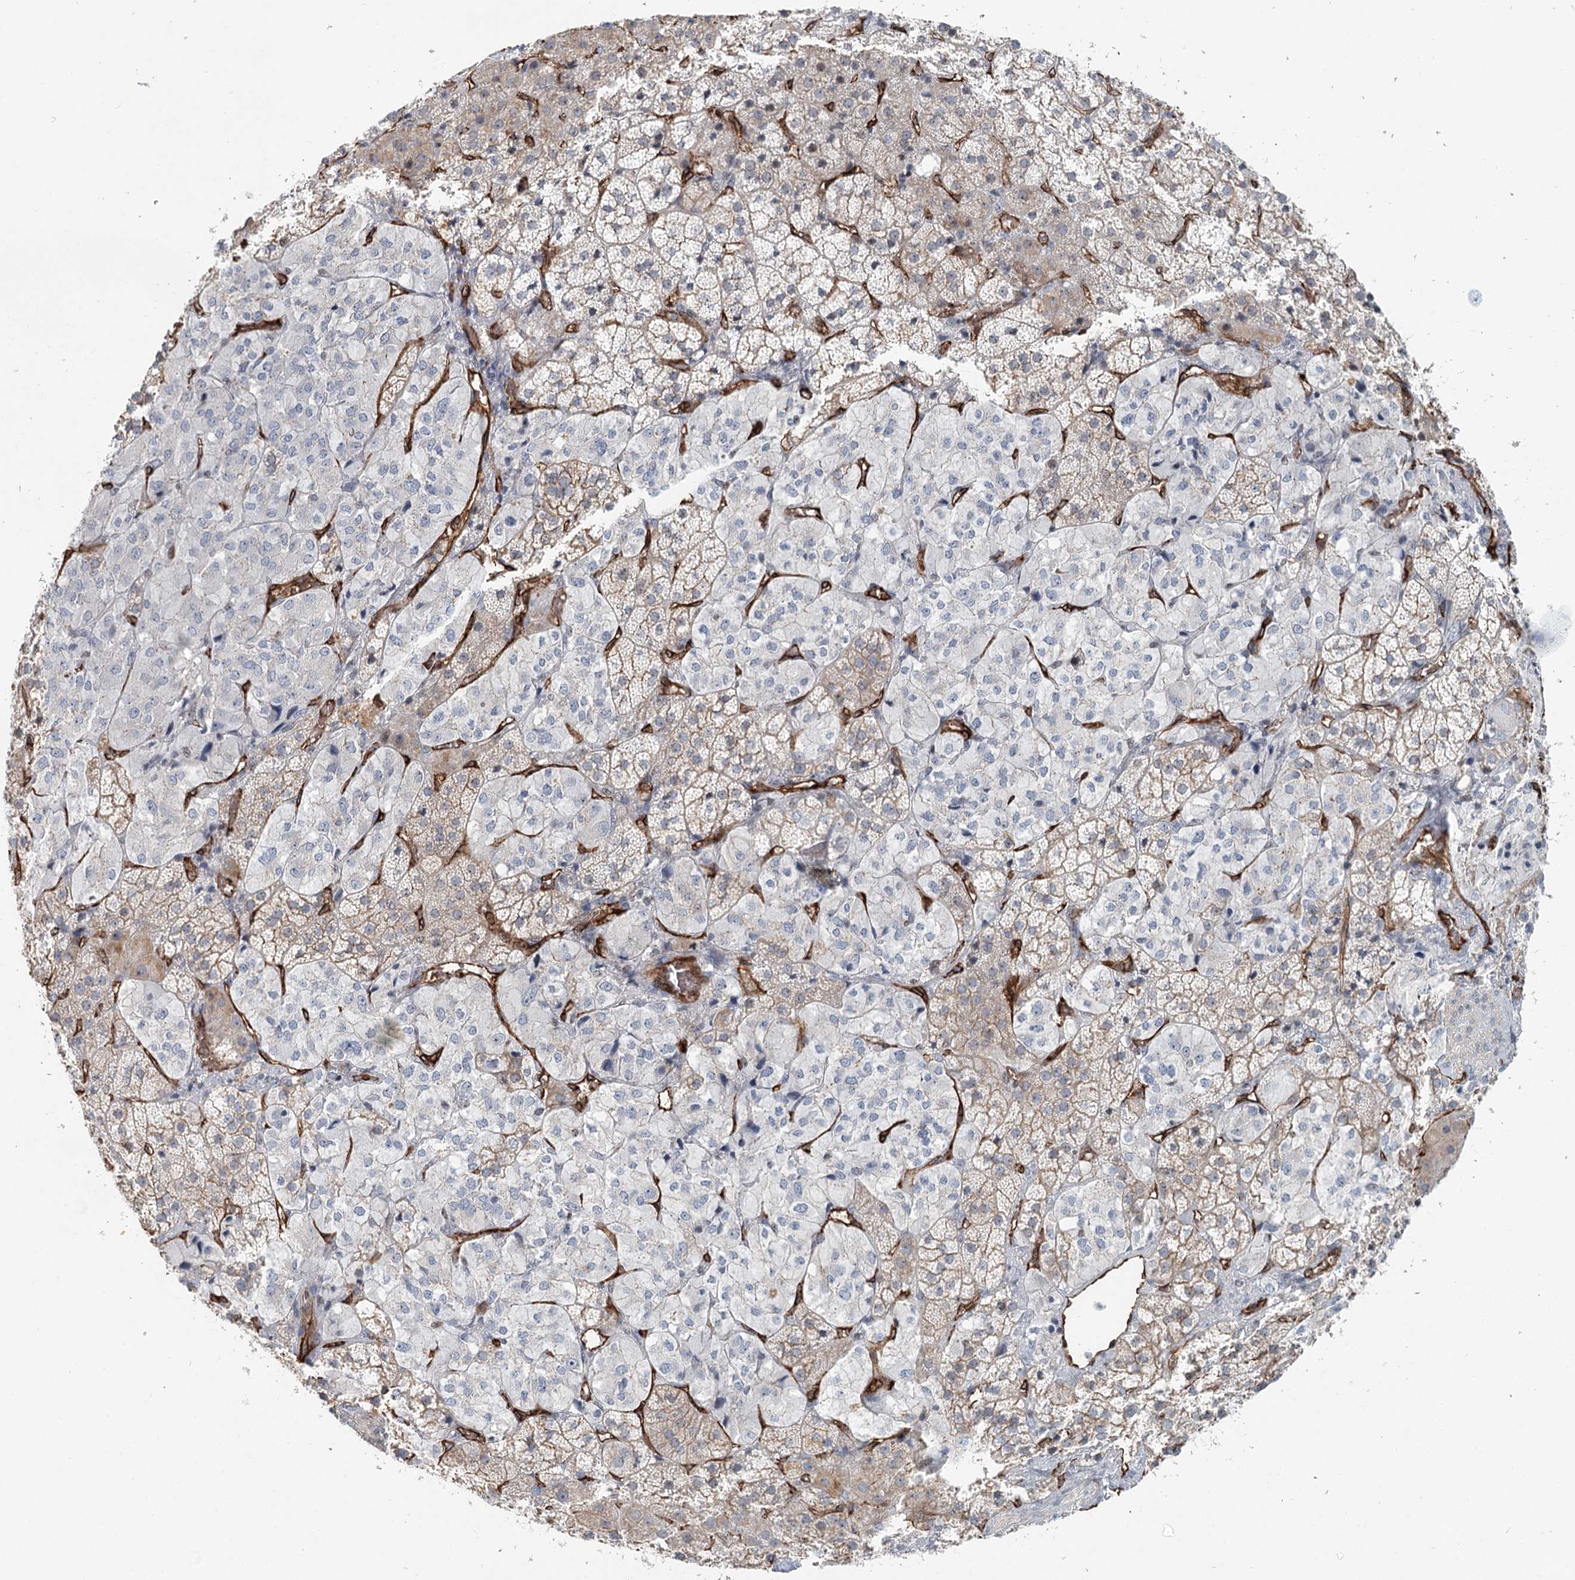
{"staining": {"intensity": "weak", "quantity": "25%-75%", "location": "cytoplasmic/membranous"}, "tissue": "adrenal gland", "cell_type": "Glandular cells", "image_type": "normal", "snomed": [{"axis": "morphology", "description": "Normal tissue, NOS"}, {"axis": "topography", "description": "Adrenal gland"}], "caption": "Adrenal gland stained for a protein demonstrates weak cytoplasmic/membranous positivity in glandular cells. The protein is stained brown, and the nuclei are stained in blue (DAB IHC with brightfield microscopy, high magnification).", "gene": "ZFYVE28", "patient": {"sex": "female", "age": 44}}